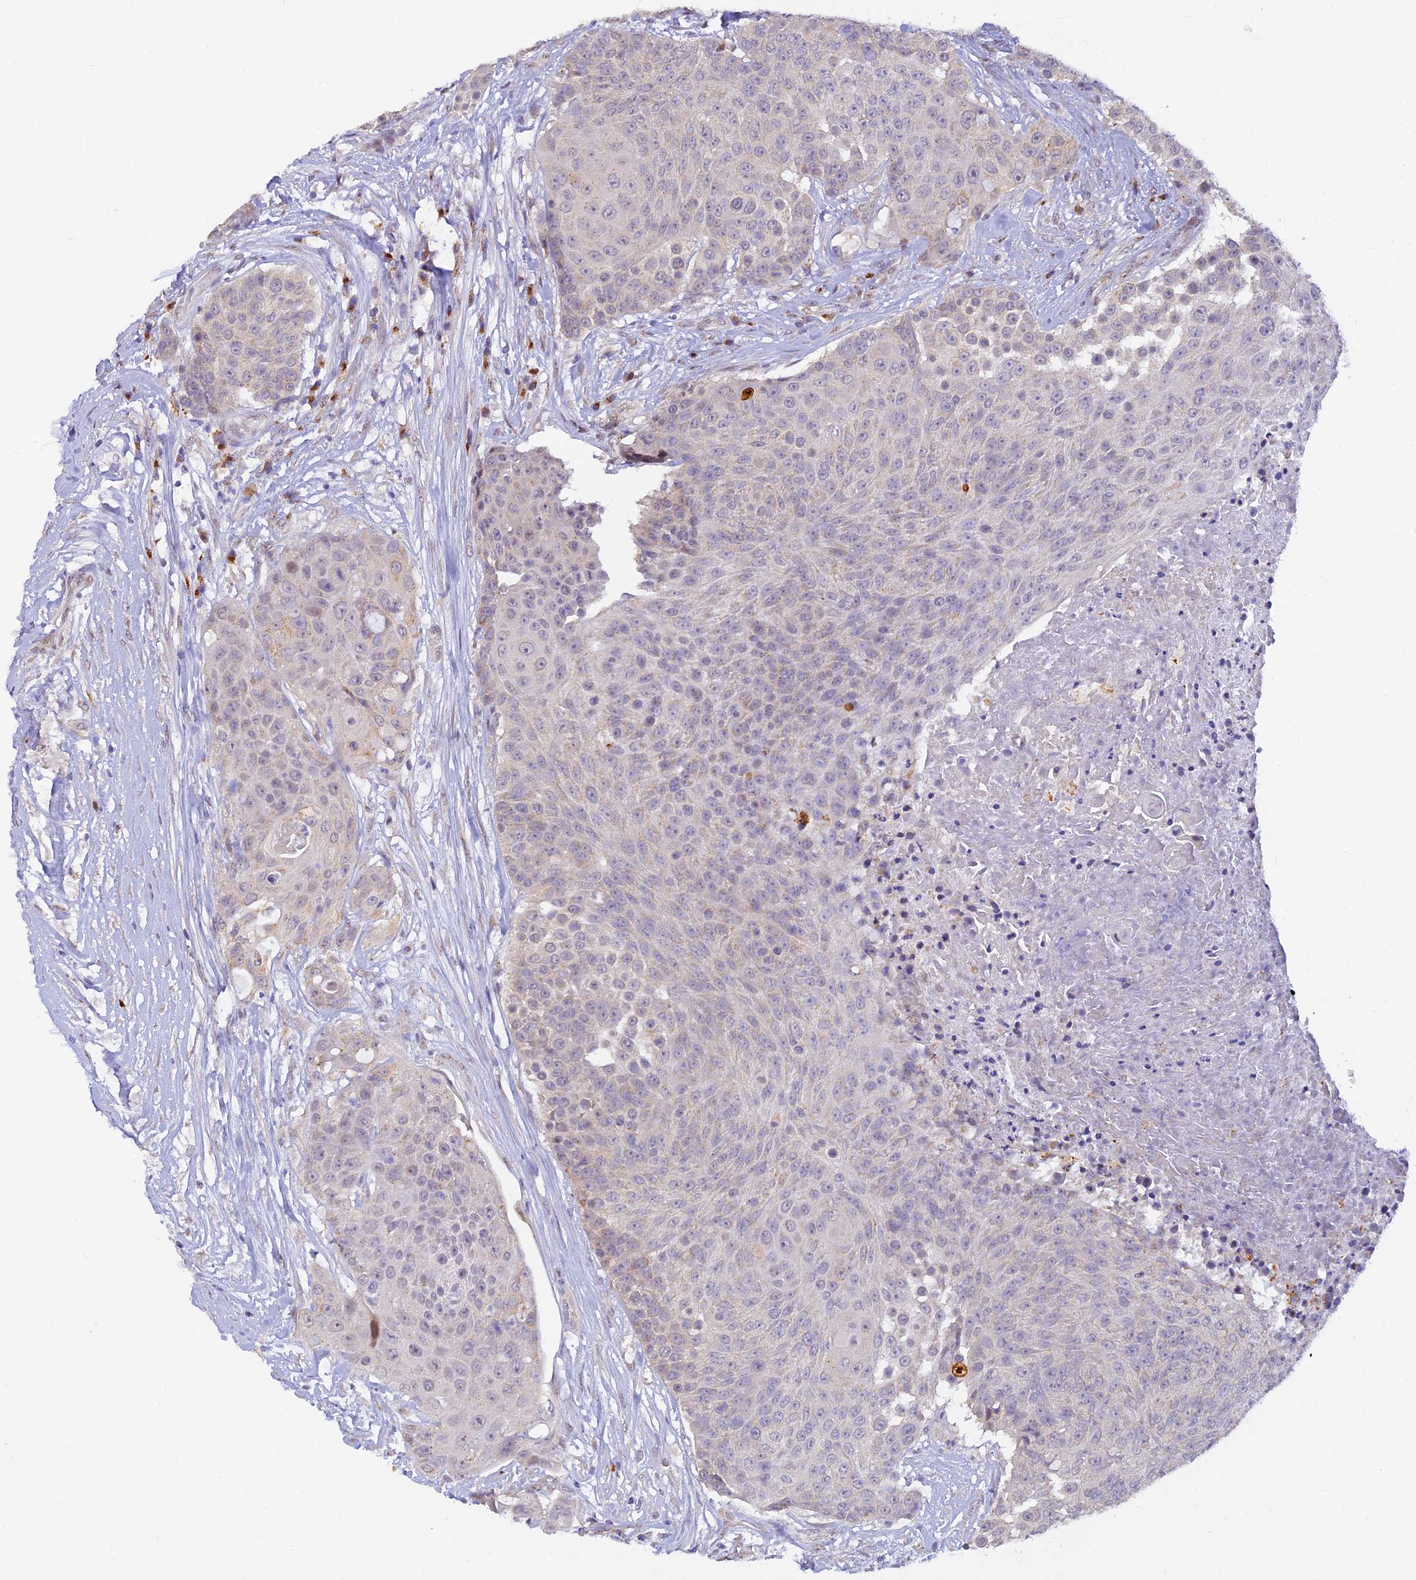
{"staining": {"intensity": "negative", "quantity": "none", "location": "none"}, "tissue": "urothelial cancer", "cell_type": "Tumor cells", "image_type": "cancer", "snomed": [{"axis": "morphology", "description": "Urothelial carcinoma, High grade"}, {"axis": "topography", "description": "Urinary bladder"}], "caption": "Image shows no protein expression in tumor cells of high-grade urothelial carcinoma tissue.", "gene": "INKA1", "patient": {"sex": "female", "age": 63}}